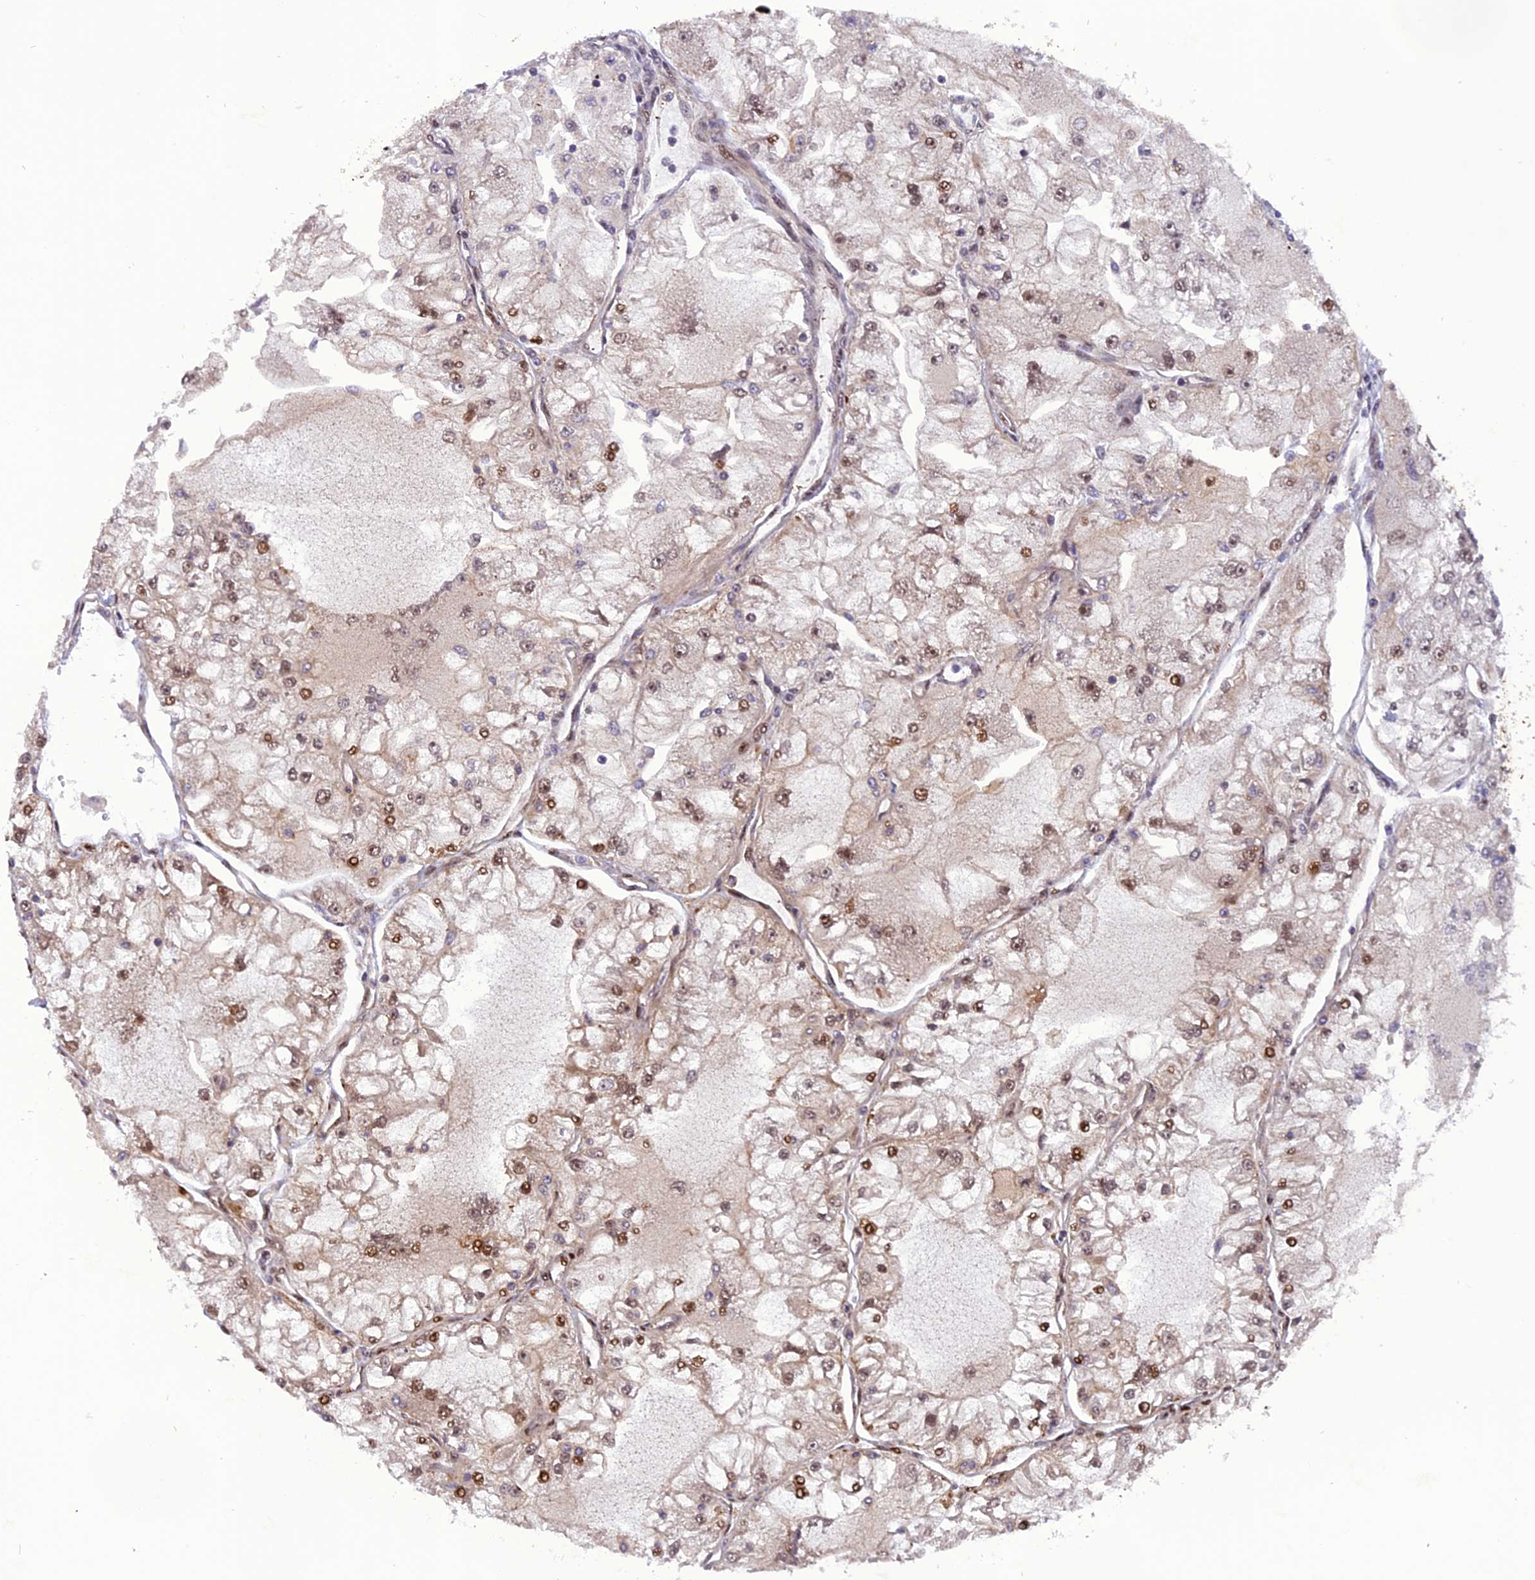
{"staining": {"intensity": "moderate", "quantity": "25%-75%", "location": "nuclear"}, "tissue": "renal cancer", "cell_type": "Tumor cells", "image_type": "cancer", "snomed": [{"axis": "morphology", "description": "Adenocarcinoma, NOS"}, {"axis": "topography", "description": "Kidney"}], "caption": "High-magnification brightfield microscopy of renal adenocarcinoma stained with DAB (3,3'-diaminobenzidine) (brown) and counterstained with hematoxylin (blue). tumor cells exhibit moderate nuclear expression is present in about25%-75% of cells.", "gene": "MICALL1", "patient": {"sex": "female", "age": 72}}